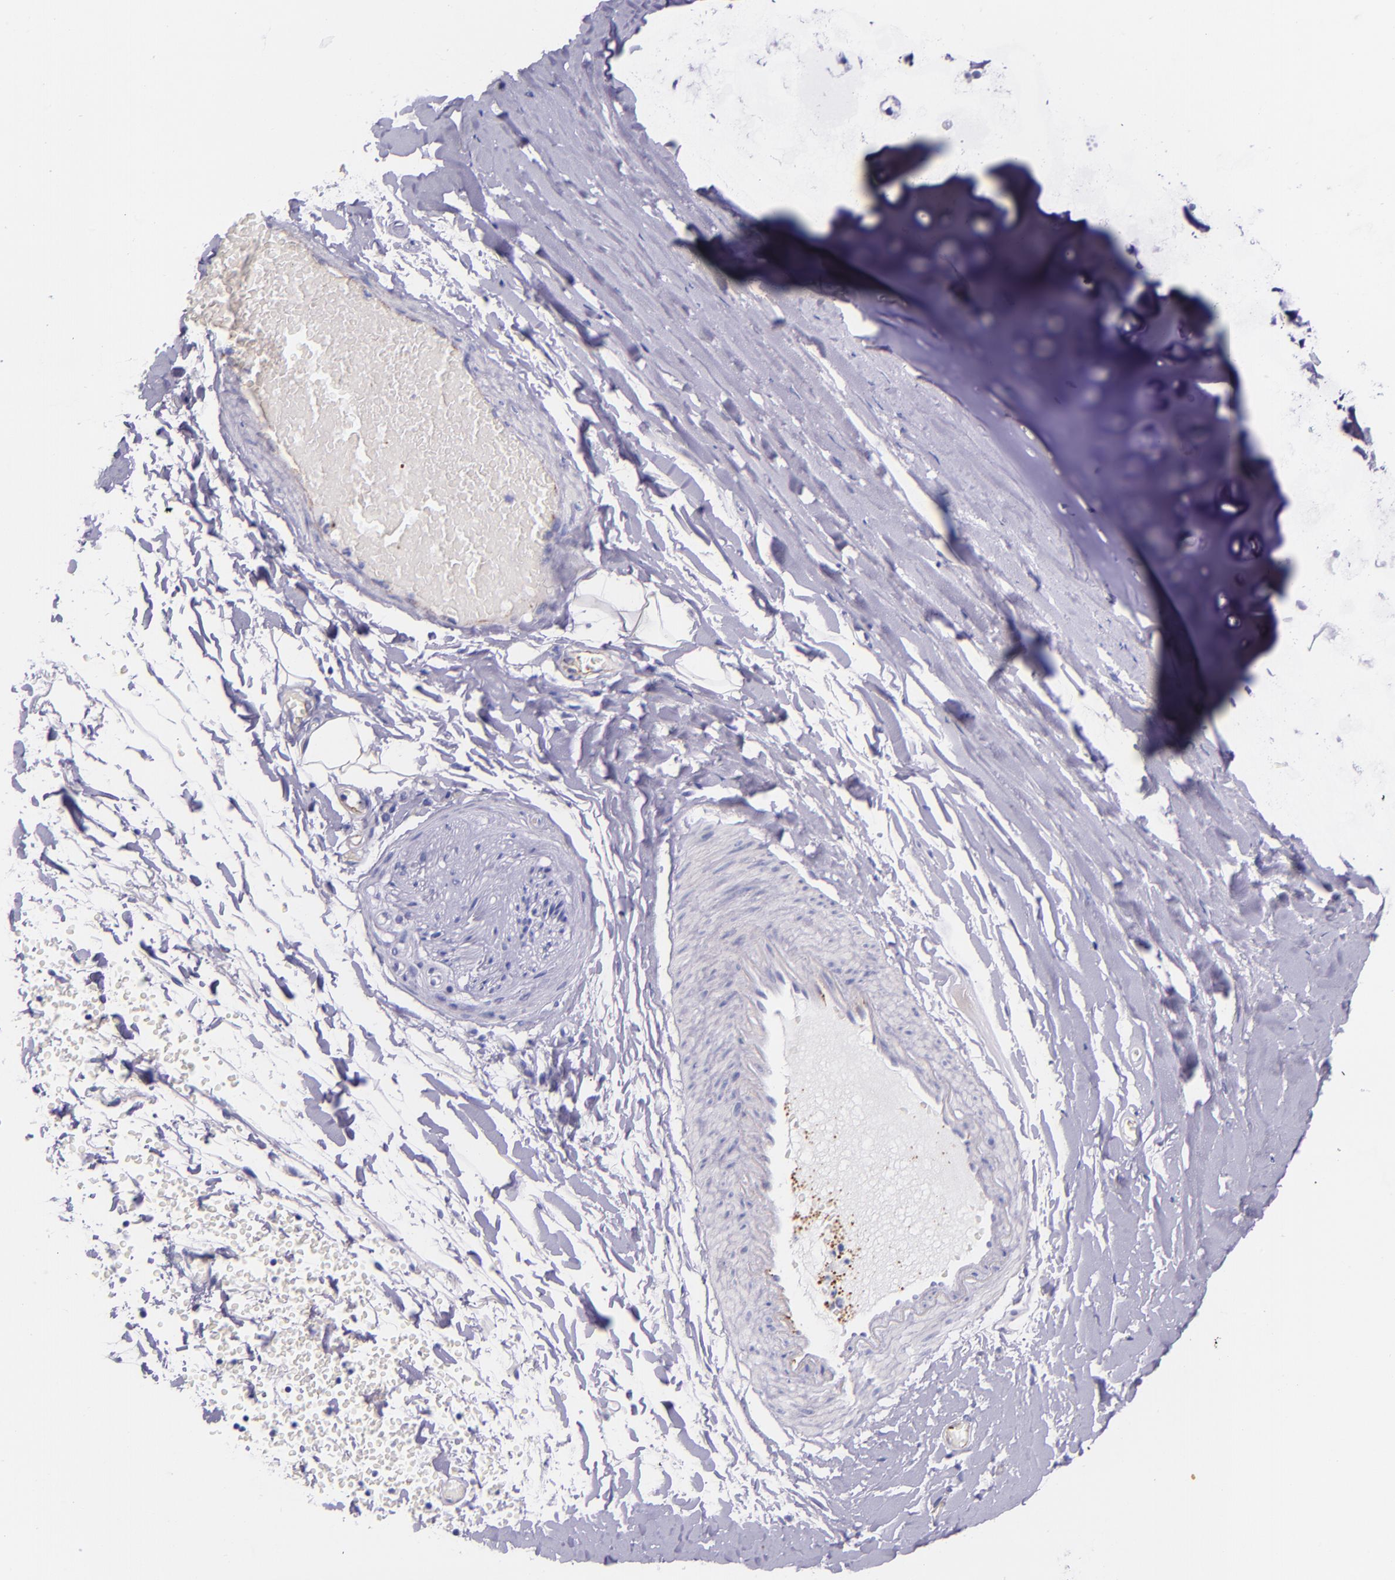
{"staining": {"intensity": "negative", "quantity": "none", "location": "none"}, "tissue": "adipose tissue", "cell_type": "Adipocytes", "image_type": "normal", "snomed": [{"axis": "morphology", "description": "Normal tissue, NOS"}, {"axis": "topography", "description": "Bronchus"}, {"axis": "topography", "description": "Lung"}], "caption": "DAB immunohistochemical staining of benign human adipose tissue demonstrates no significant expression in adipocytes.", "gene": "SELE", "patient": {"sex": "female", "age": 56}}